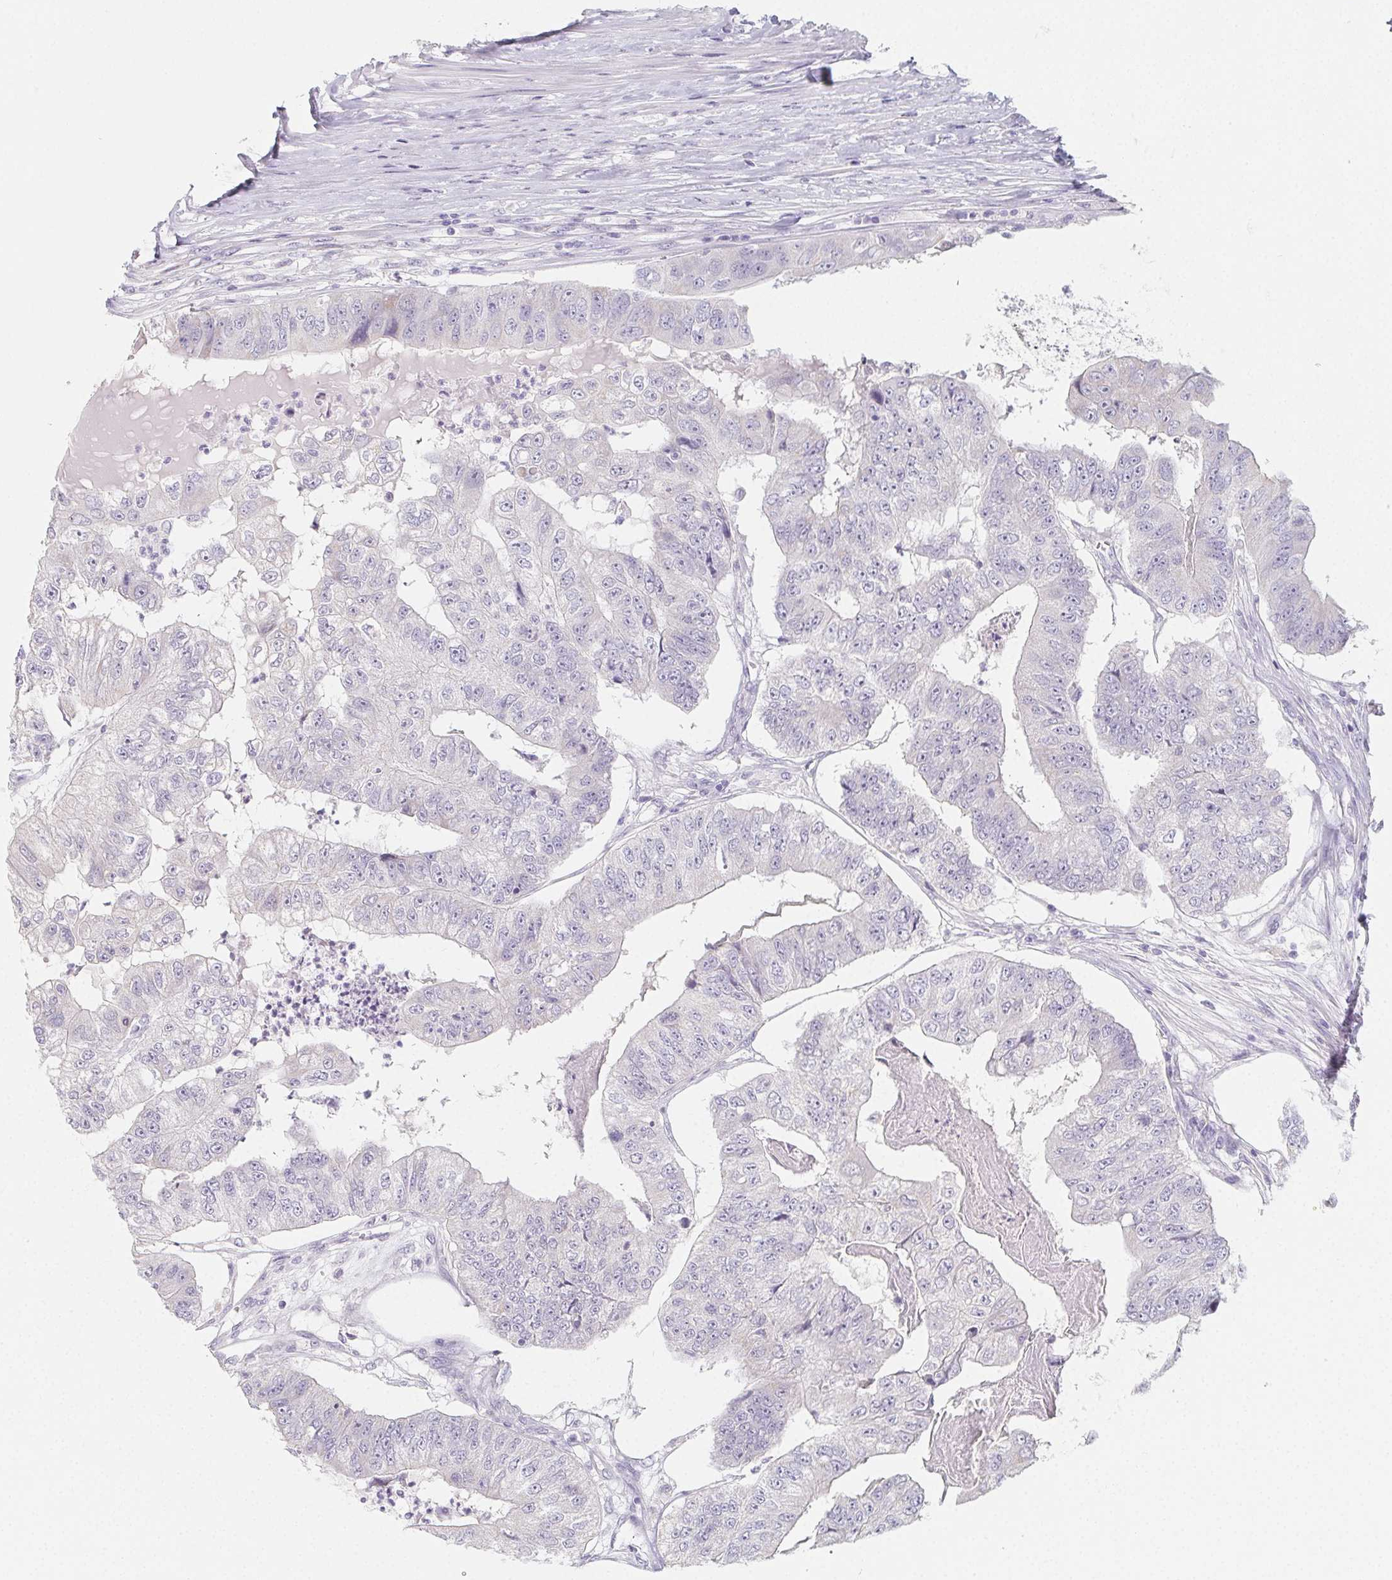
{"staining": {"intensity": "negative", "quantity": "none", "location": "none"}, "tissue": "colorectal cancer", "cell_type": "Tumor cells", "image_type": "cancer", "snomed": [{"axis": "morphology", "description": "Adenocarcinoma, NOS"}, {"axis": "topography", "description": "Colon"}], "caption": "This is an immunohistochemistry (IHC) image of human adenocarcinoma (colorectal). There is no positivity in tumor cells.", "gene": "GLIPR1L1", "patient": {"sex": "female", "age": 67}}